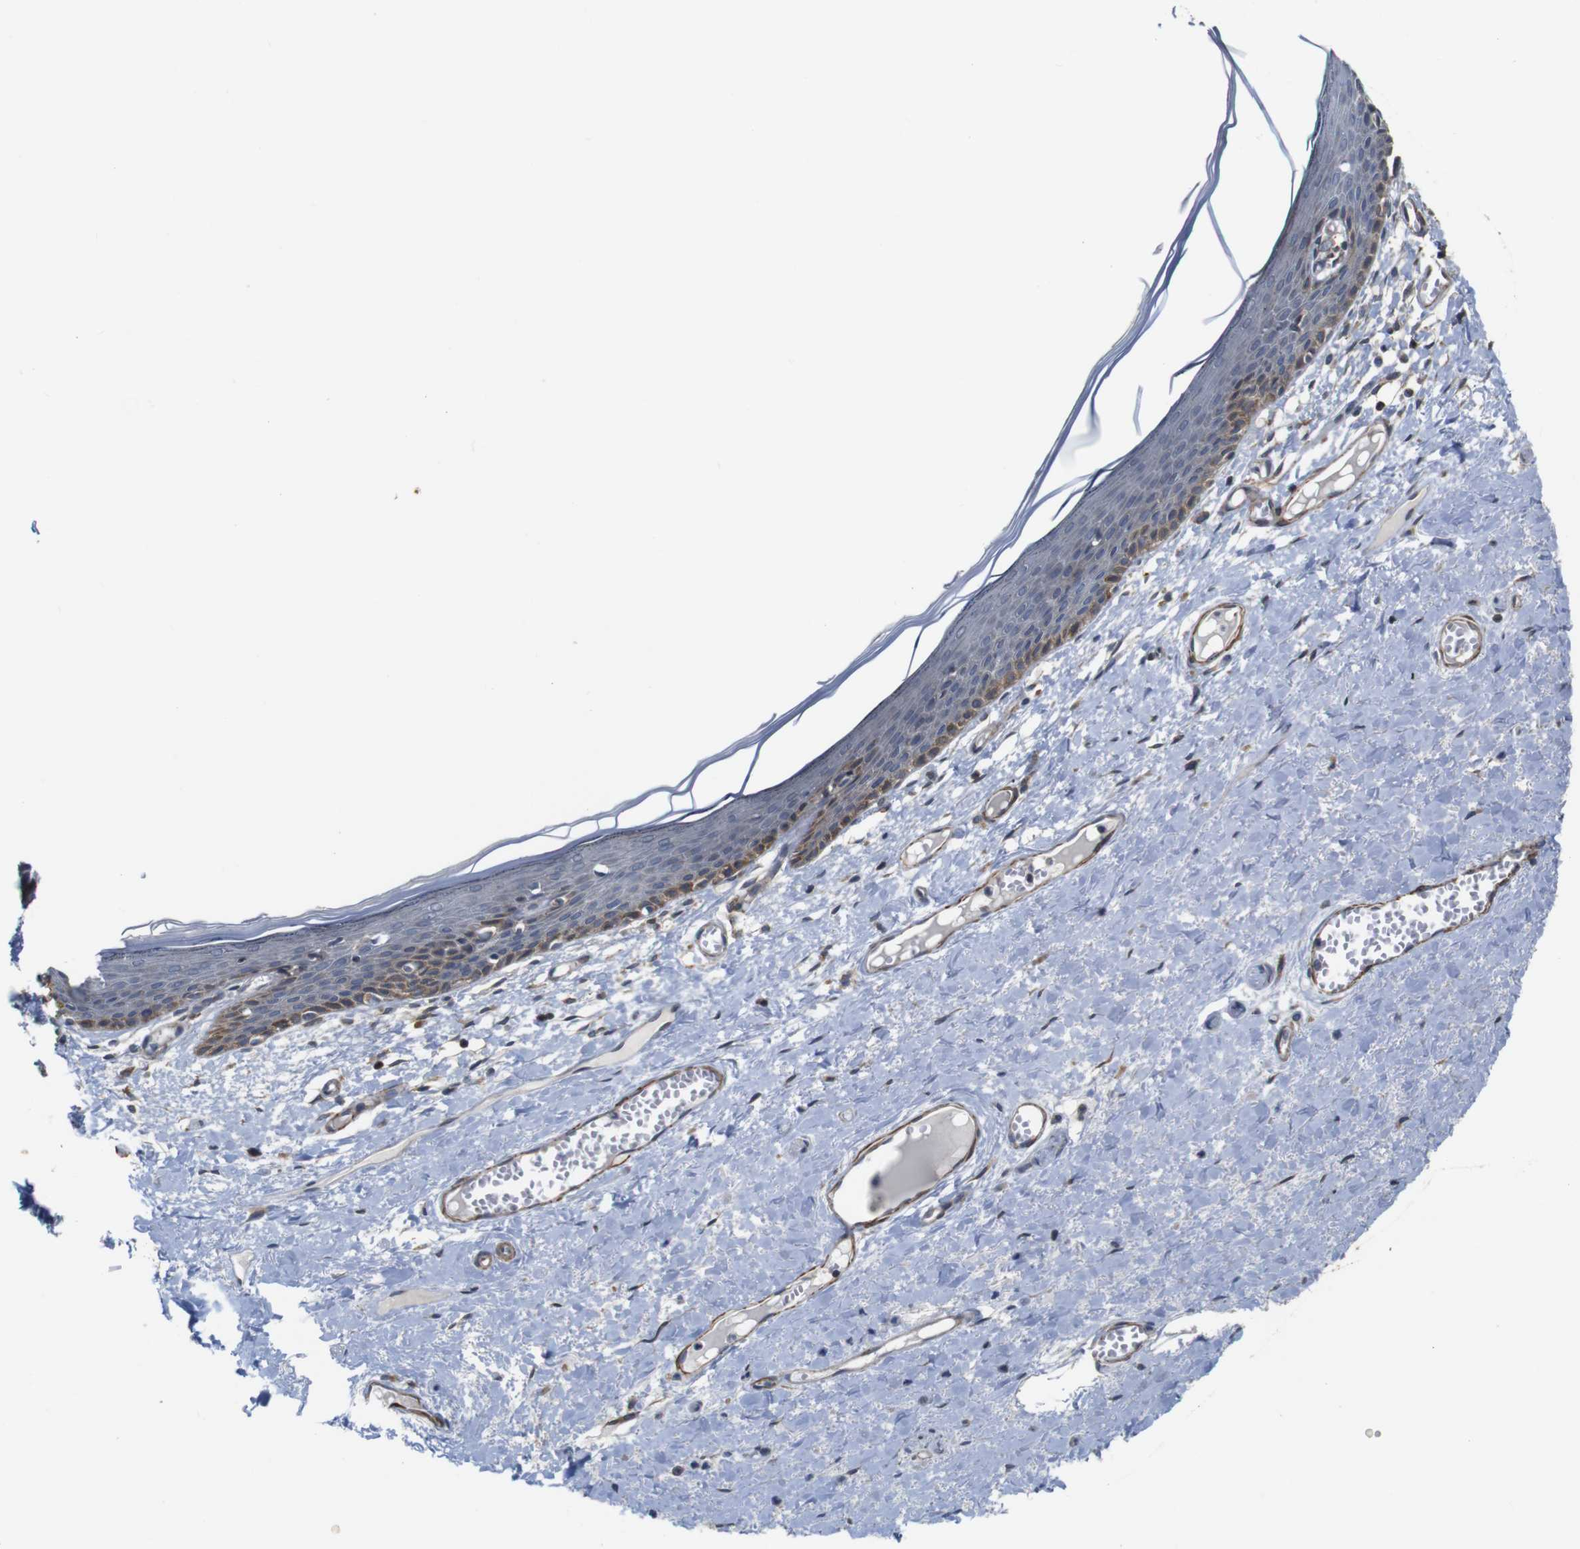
{"staining": {"intensity": "moderate", "quantity": "<25%", "location": "cytoplasmic/membranous"}, "tissue": "skin", "cell_type": "Epidermal cells", "image_type": "normal", "snomed": [{"axis": "morphology", "description": "Normal tissue, NOS"}, {"axis": "topography", "description": "Vulva"}], "caption": "The immunohistochemical stain shows moderate cytoplasmic/membranous staining in epidermal cells of normal skin.", "gene": "GGT7", "patient": {"sex": "female", "age": 54}}